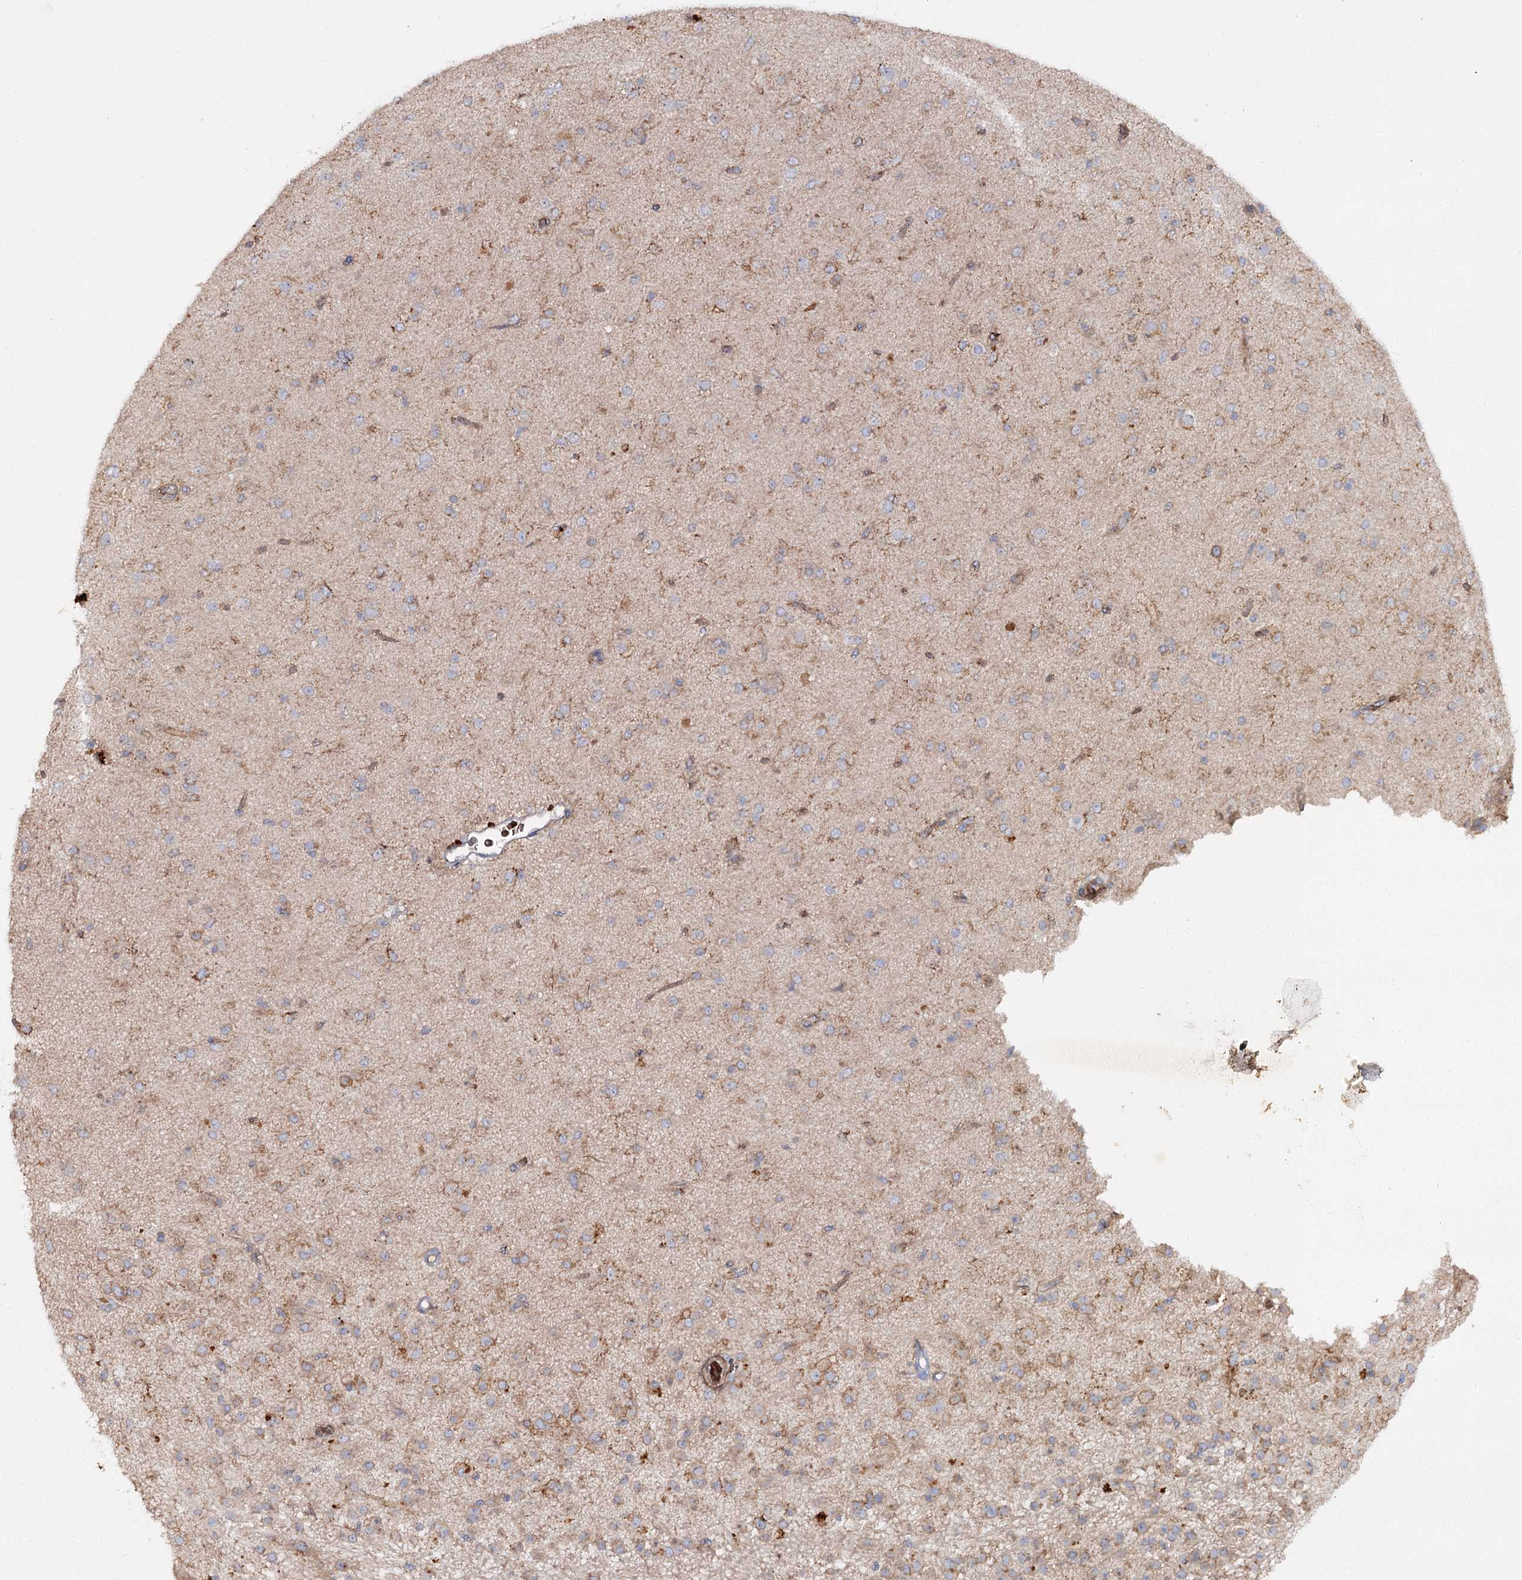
{"staining": {"intensity": "moderate", "quantity": "<25%", "location": "cytoplasmic/membranous"}, "tissue": "glioma", "cell_type": "Tumor cells", "image_type": "cancer", "snomed": [{"axis": "morphology", "description": "Glioma, malignant, Low grade"}, {"axis": "topography", "description": "Brain"}], "caption": "This is a photomicrograph of immunohistochemistry (IHC) staining of glioma, which shows moderate positivity in the cytoplasmic/membranous of tumor cells.", "gene": "KIAA0825", "patient": {"sex": "male", "age": 65}}